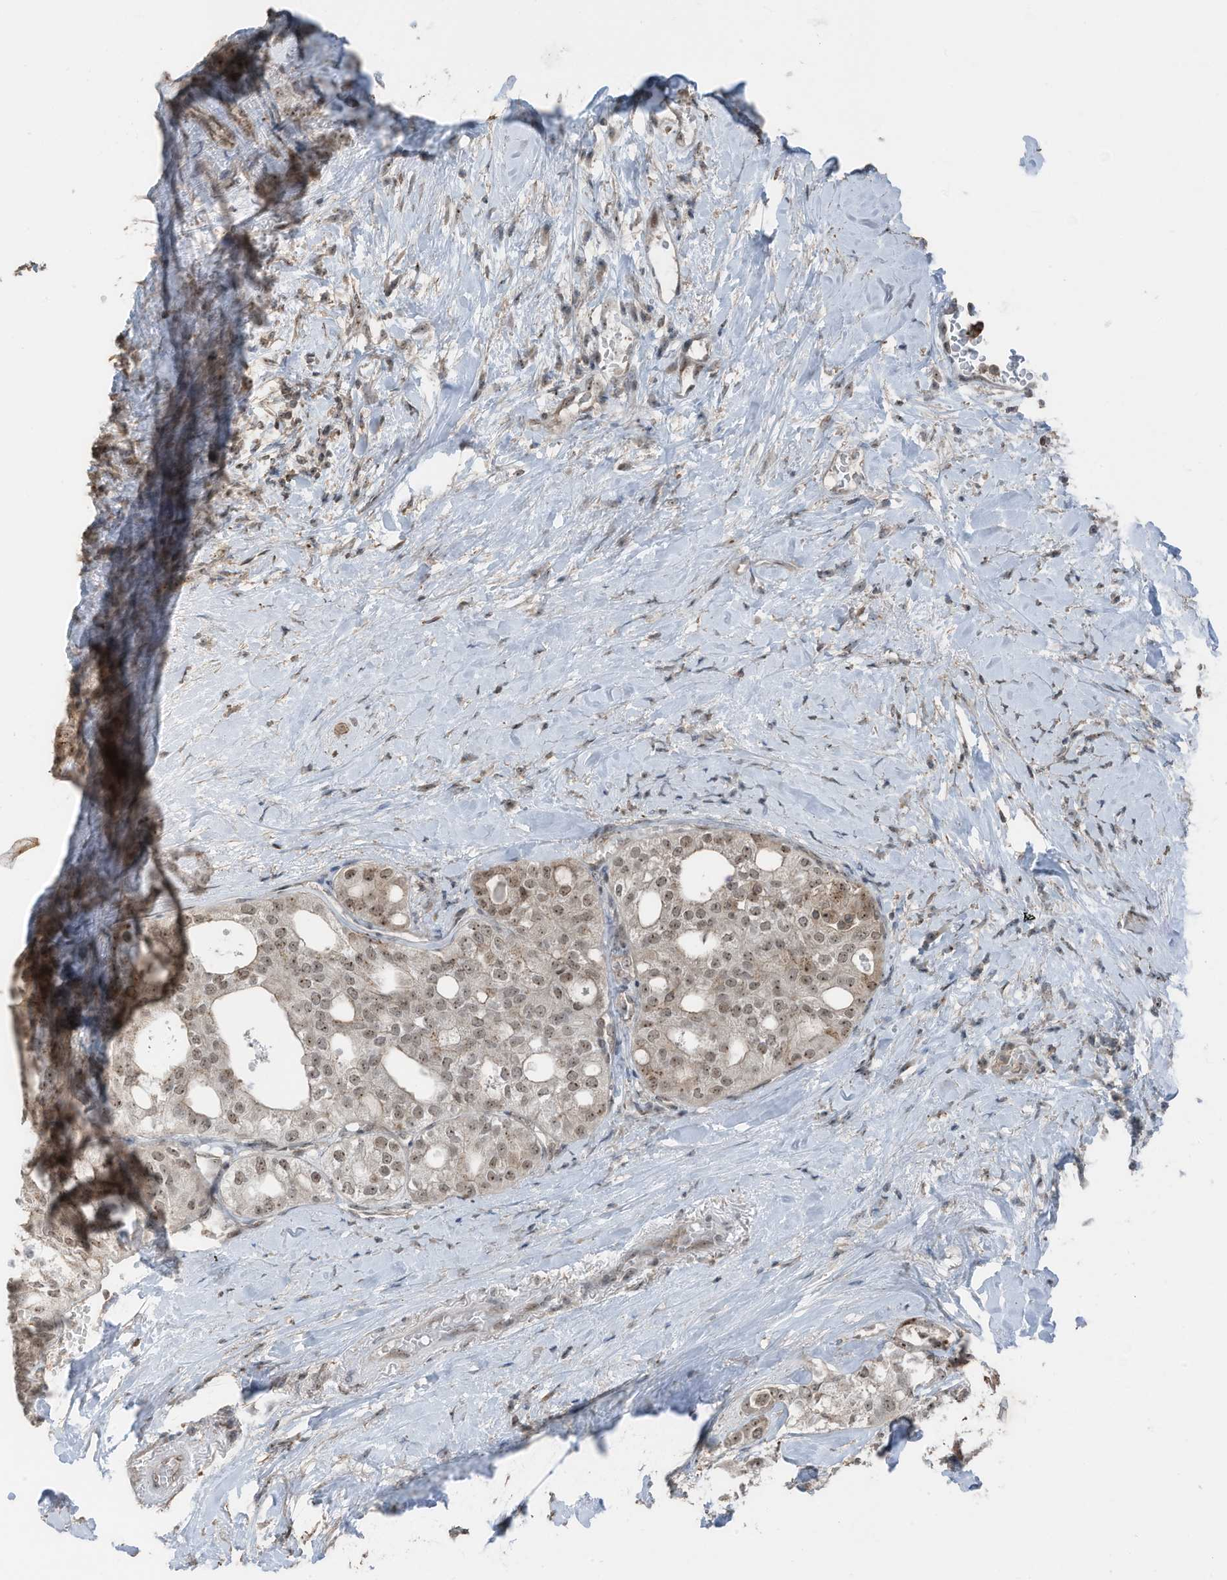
{"staining": {"intensity": "moderate", "quantity": "25%-75%", "location": "nuclear"}, "tissue": "thyroid cancer", "cell_type": "Tumor cells", "image_type": "cancer", "snomed": [{"axis": "morphology", "description": "Follicular adenoma carcinoma, NOS"}, {"axis": "topography", "description": "Thyroid gland"}], "caption": "This is a histology image of IHC staining of follicular adenoma carcinoma (thyroid), which shows moderate expression in the nuclear of tumor cells.", "gene": "UTP3", "patient": {"sex": "male", "age": 75}}